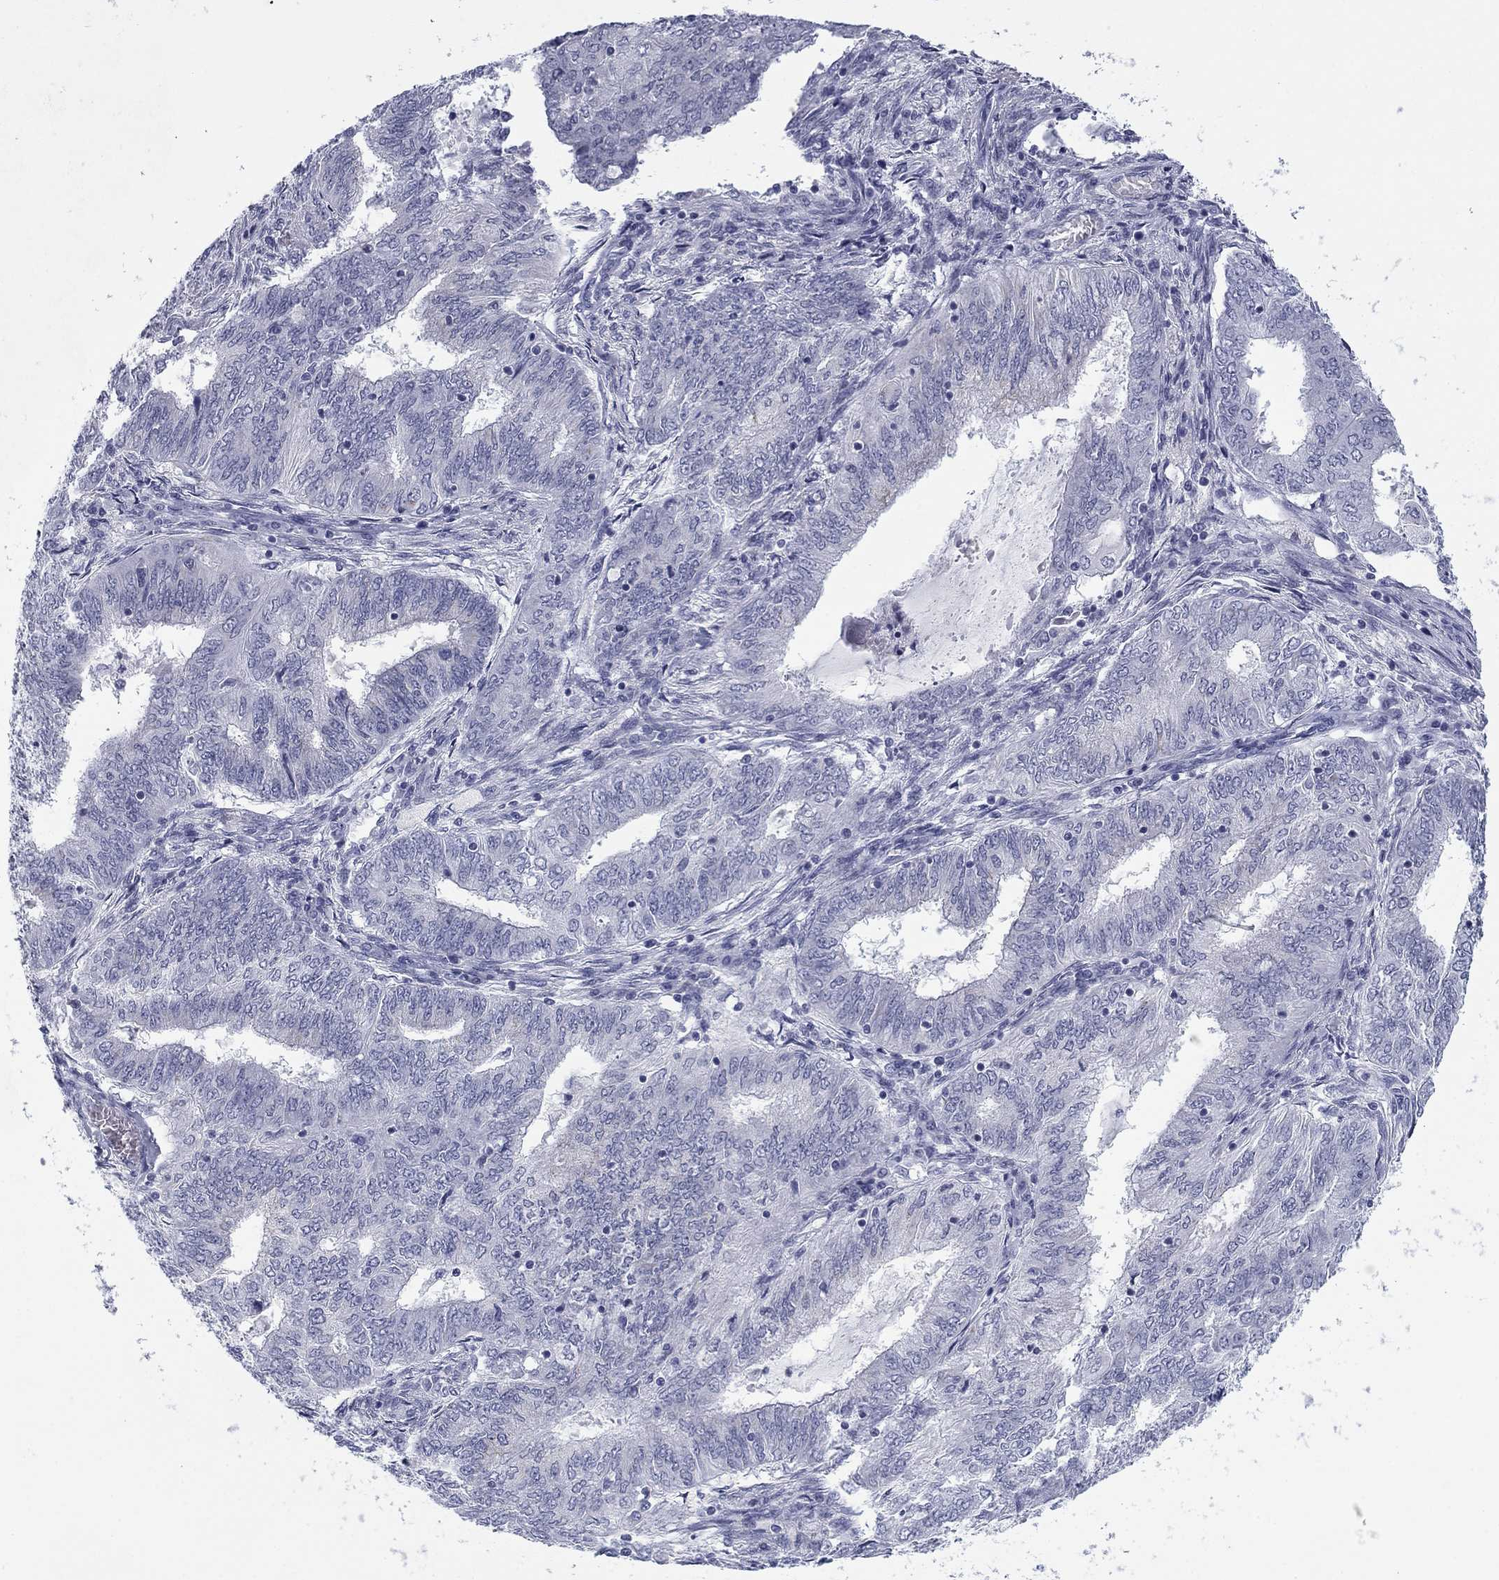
{"staining": {"intensity": "negative", "quantity": "none", "location": "none"}, "tissue": "endometrial cancer", "cell_type": "Tumor cells", "image_type": "cancer", "snomed": [{"axis": "morphology", "description": "Adenocarcinoma, NOS"}, {"axis": "topography", "description": "Endometrium"}], "caption": "Protein analysis of endometrial cancer demonstrates no significant expression in tumor cells. Brightfield microscopy of immunohistochemistry stained with DAB (brown) and hematoxylin (blue), captured at high magnification.", "gene": "PRPH", "patient": {"sex": "female", "age": 62}}